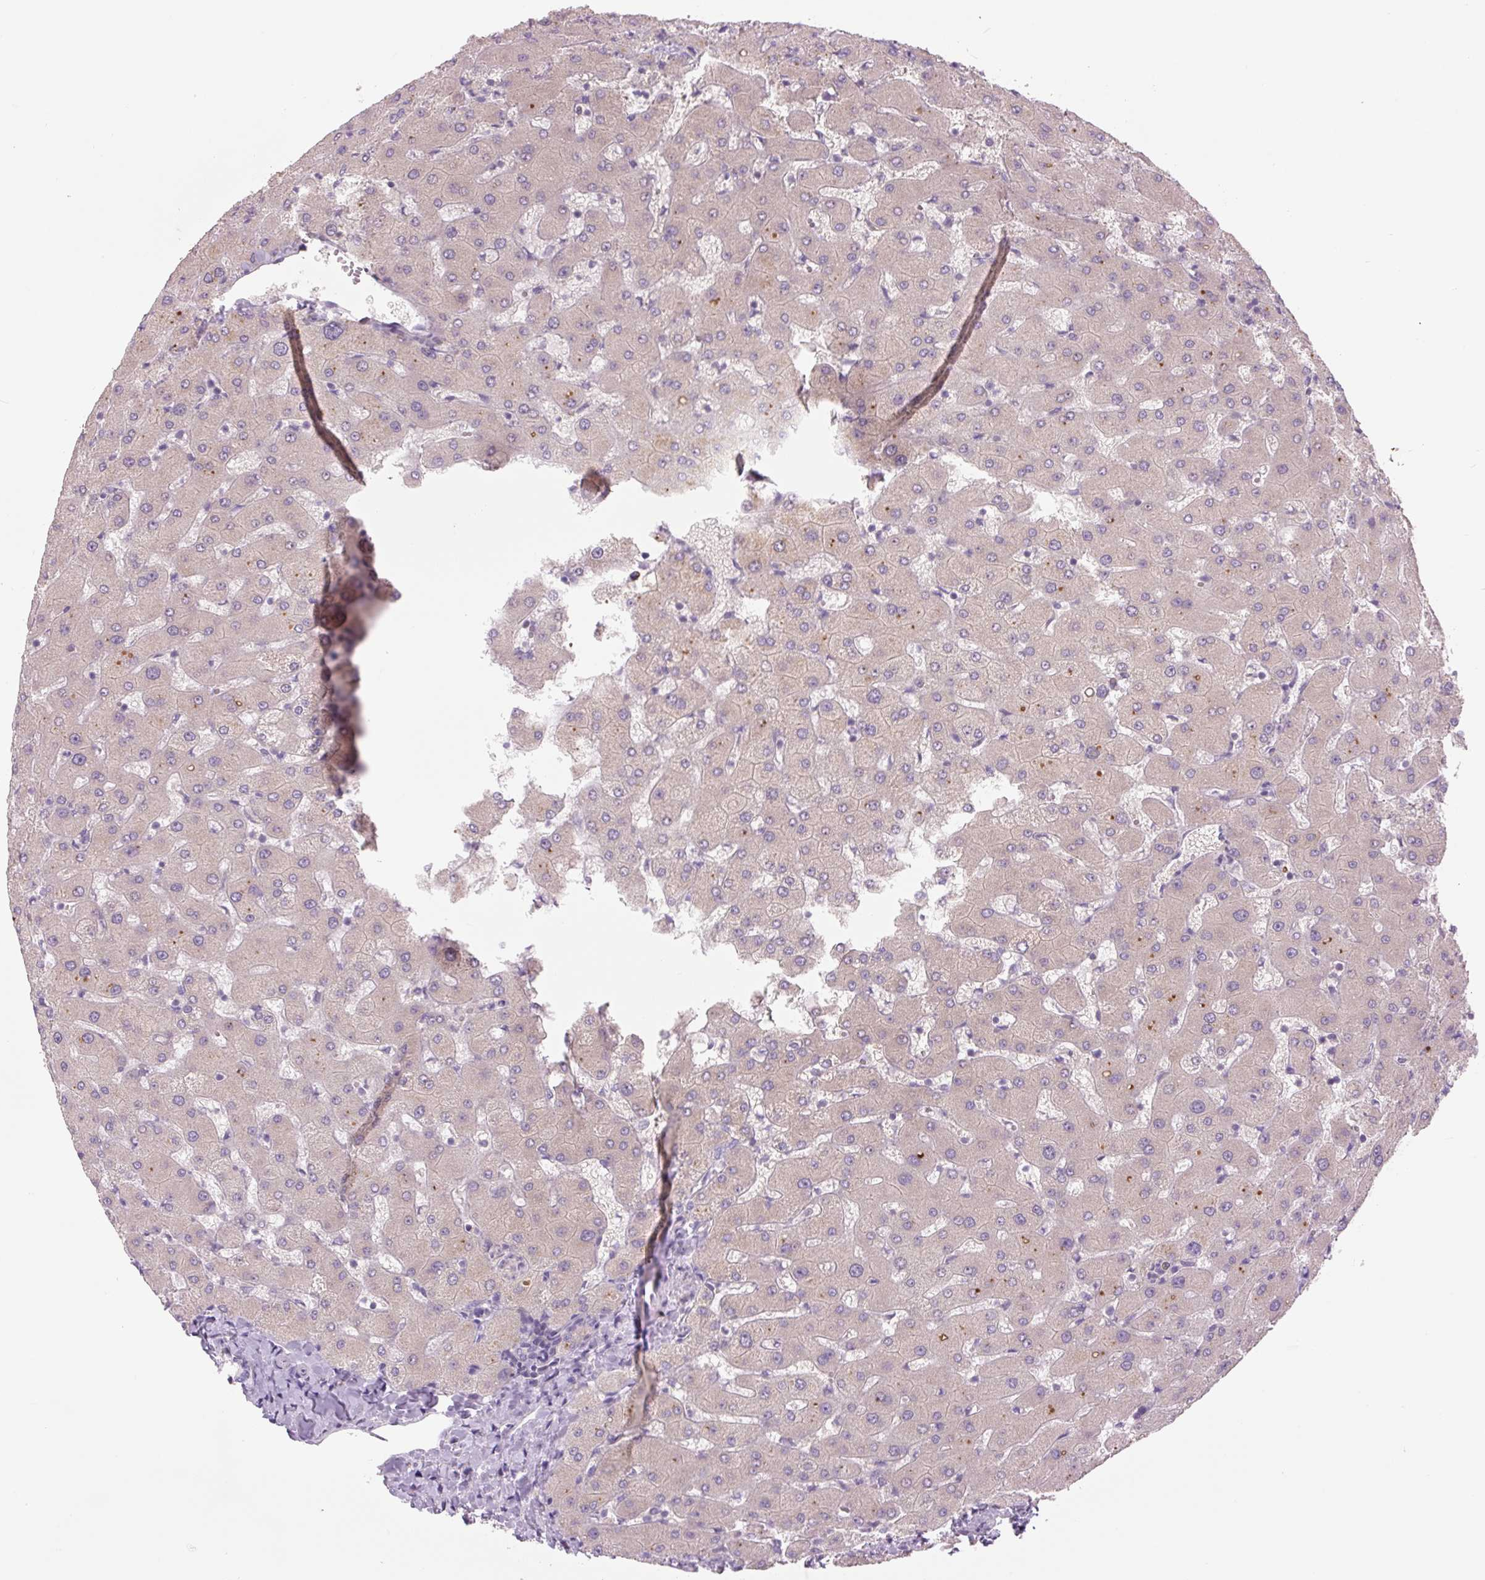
{"staining": {"intensity": "negative", "quantity": "none", "location": "none"}, "tissue": "liver", "cell_type": "Cholangiocytes", "image_type": "normal", "snomed": [{"axis": "morphology", "description": "Normal tissue, NOS"}, {"axis": "topography", "description": "Liver"}], "caption": "This is a micrograph of immunohistochemistry (IHC) staining of benign liver, which shows no positivity in cholangiocytes. (DAB immunohistochemistry, high magnification).", "gene": "TMEM100", "patient": {"sex": "female", "age": 63}}